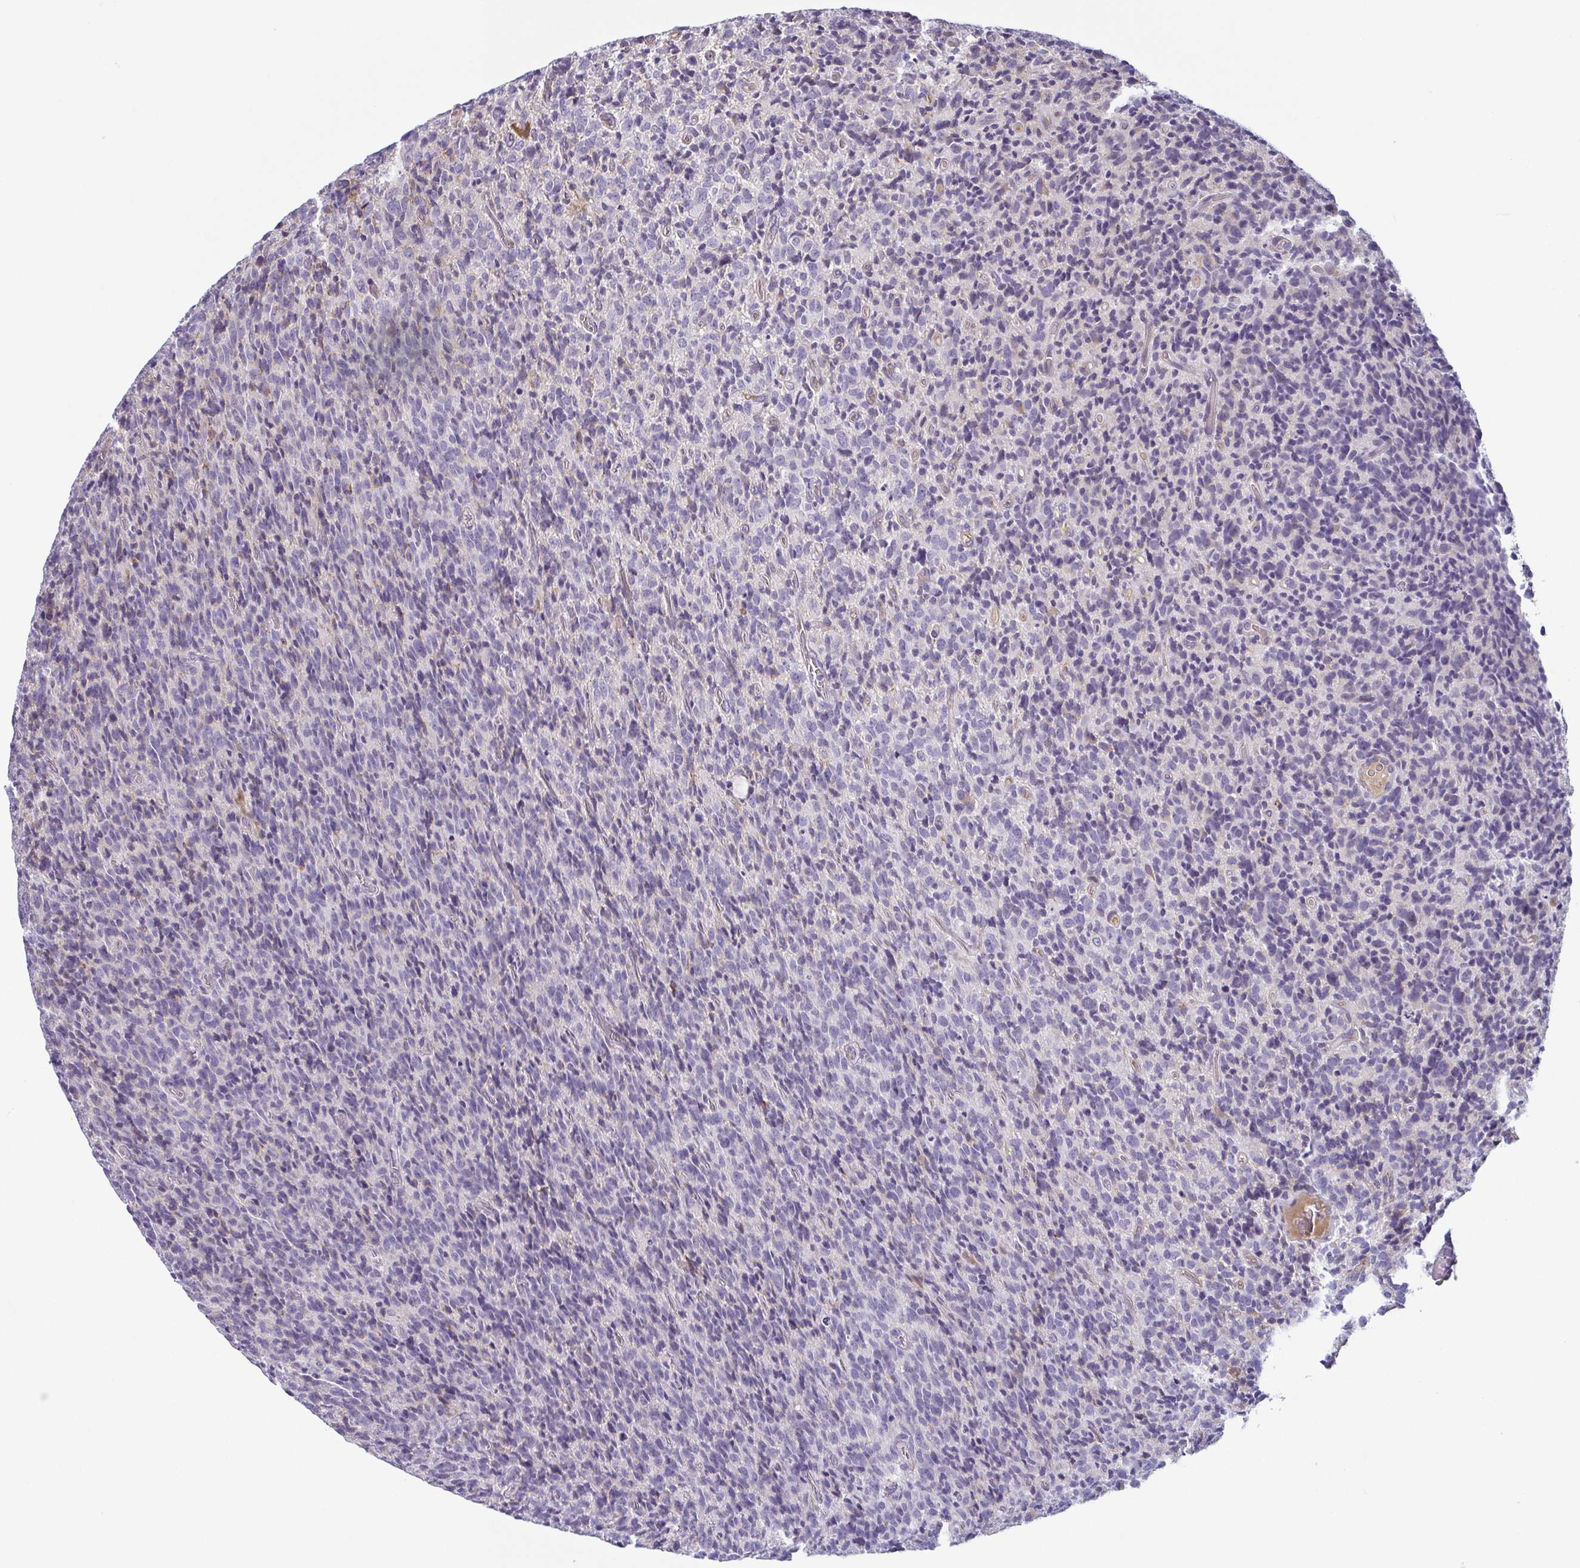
{"staining": {"intensity": "negative", "quantity": "none", "location": "none"}, "tissue": "glioma", "cell_type": "Tumor cells", "image_type": "cancer", "snomed": [{"axis": "morphology", "description": "Glioma, malignant, High grade"}, {"axis": "topography", "description": "Brain"}], "caption": "Photomicrograph shows no protein staining in tumor cells of malignant glioma (high-grade) tissue.", "gene": "ECM1", "patient": {"sex": "male", "age": 76}}